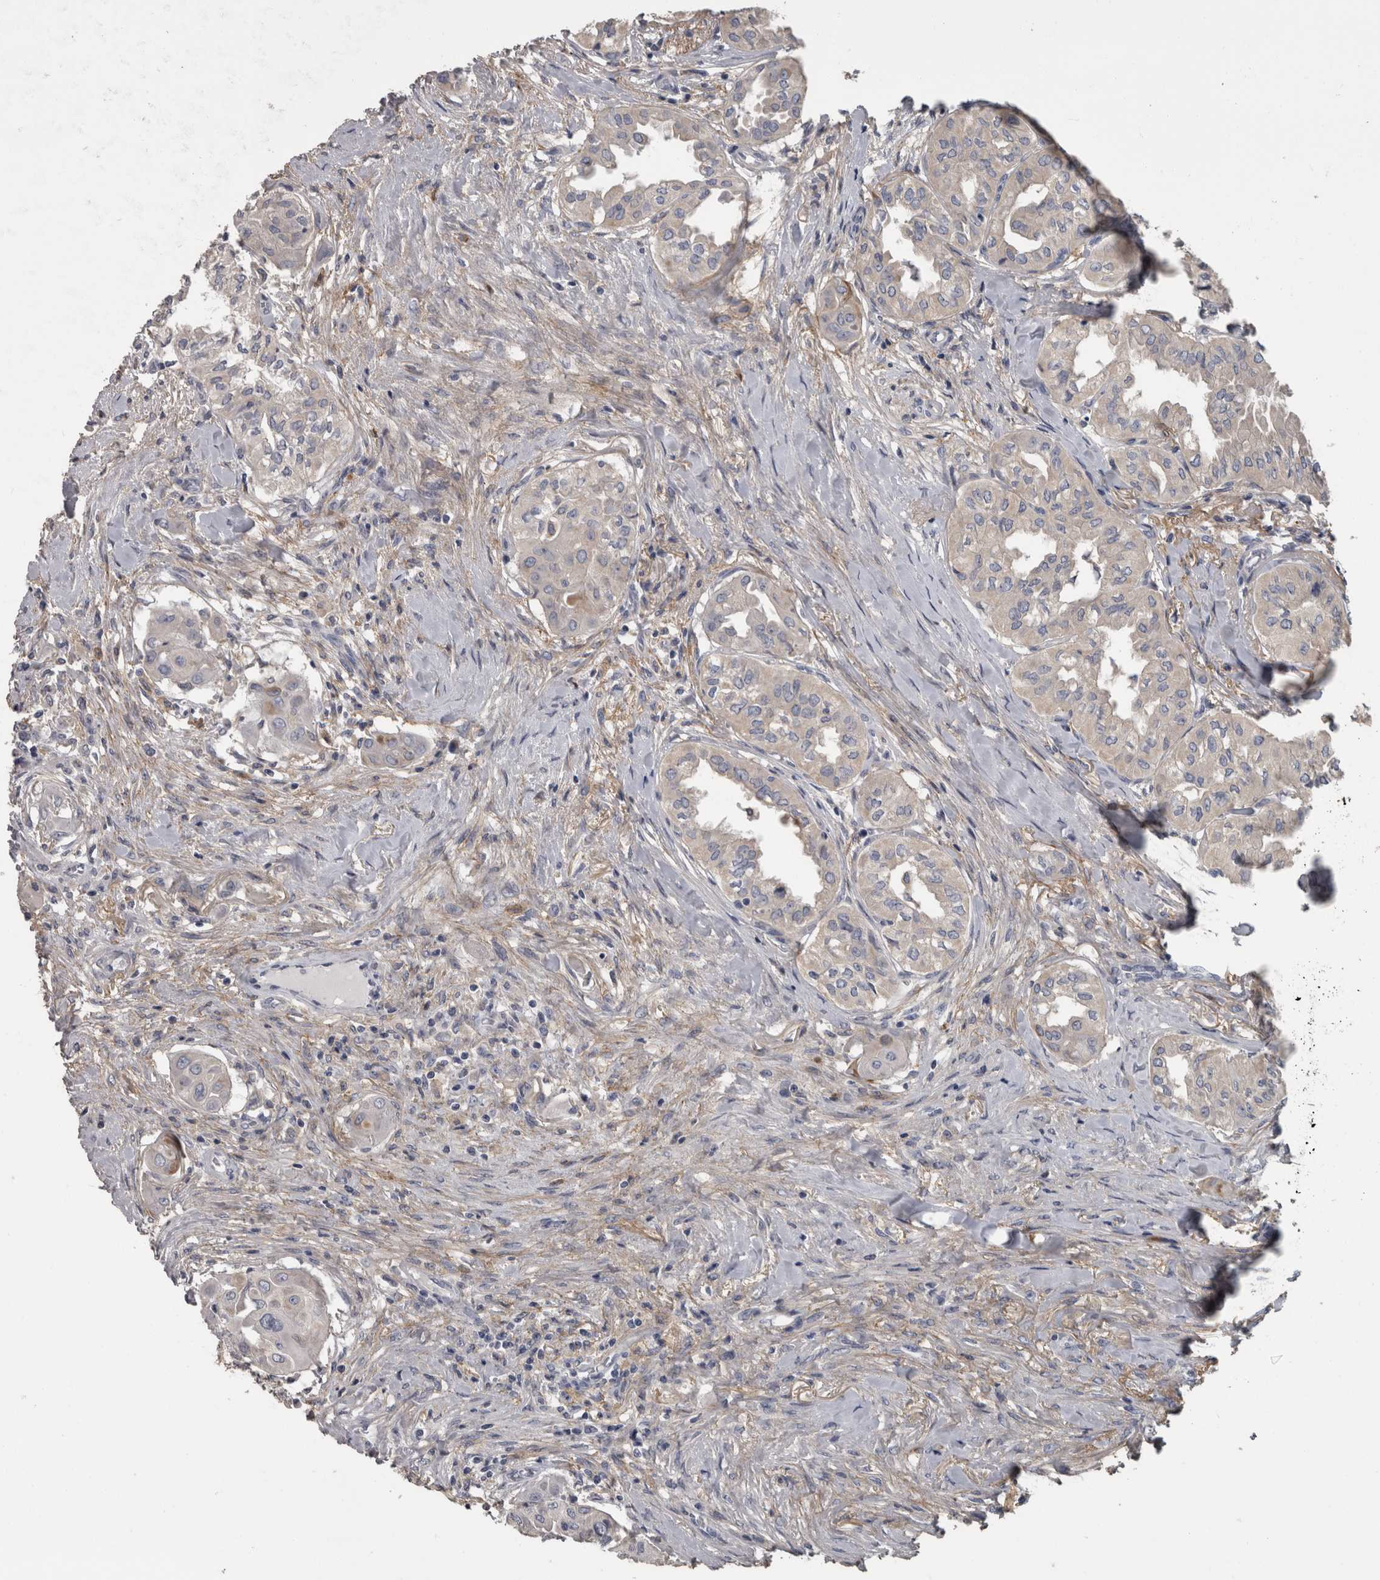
{"staining": {"intensity": "negative", "quantity": "none", "location": "none"}, "tissue": "thyroid cancer", "cell_type": "Tumor cells", "image_type": "cancer", "snomed": [{"axis": "morphology", "description": "Papillary adenocarcinoma, NOS"}, {"axis": "topography", "description": "Thyroid gland"}], "caption": "Immunohistochemistry (IHC) of human thyroid papillary adenocarcinoma exhibits no staining in tumor cells.", "gene": "EFEMP2", "patient": {"sex": "female", "age": 59}}